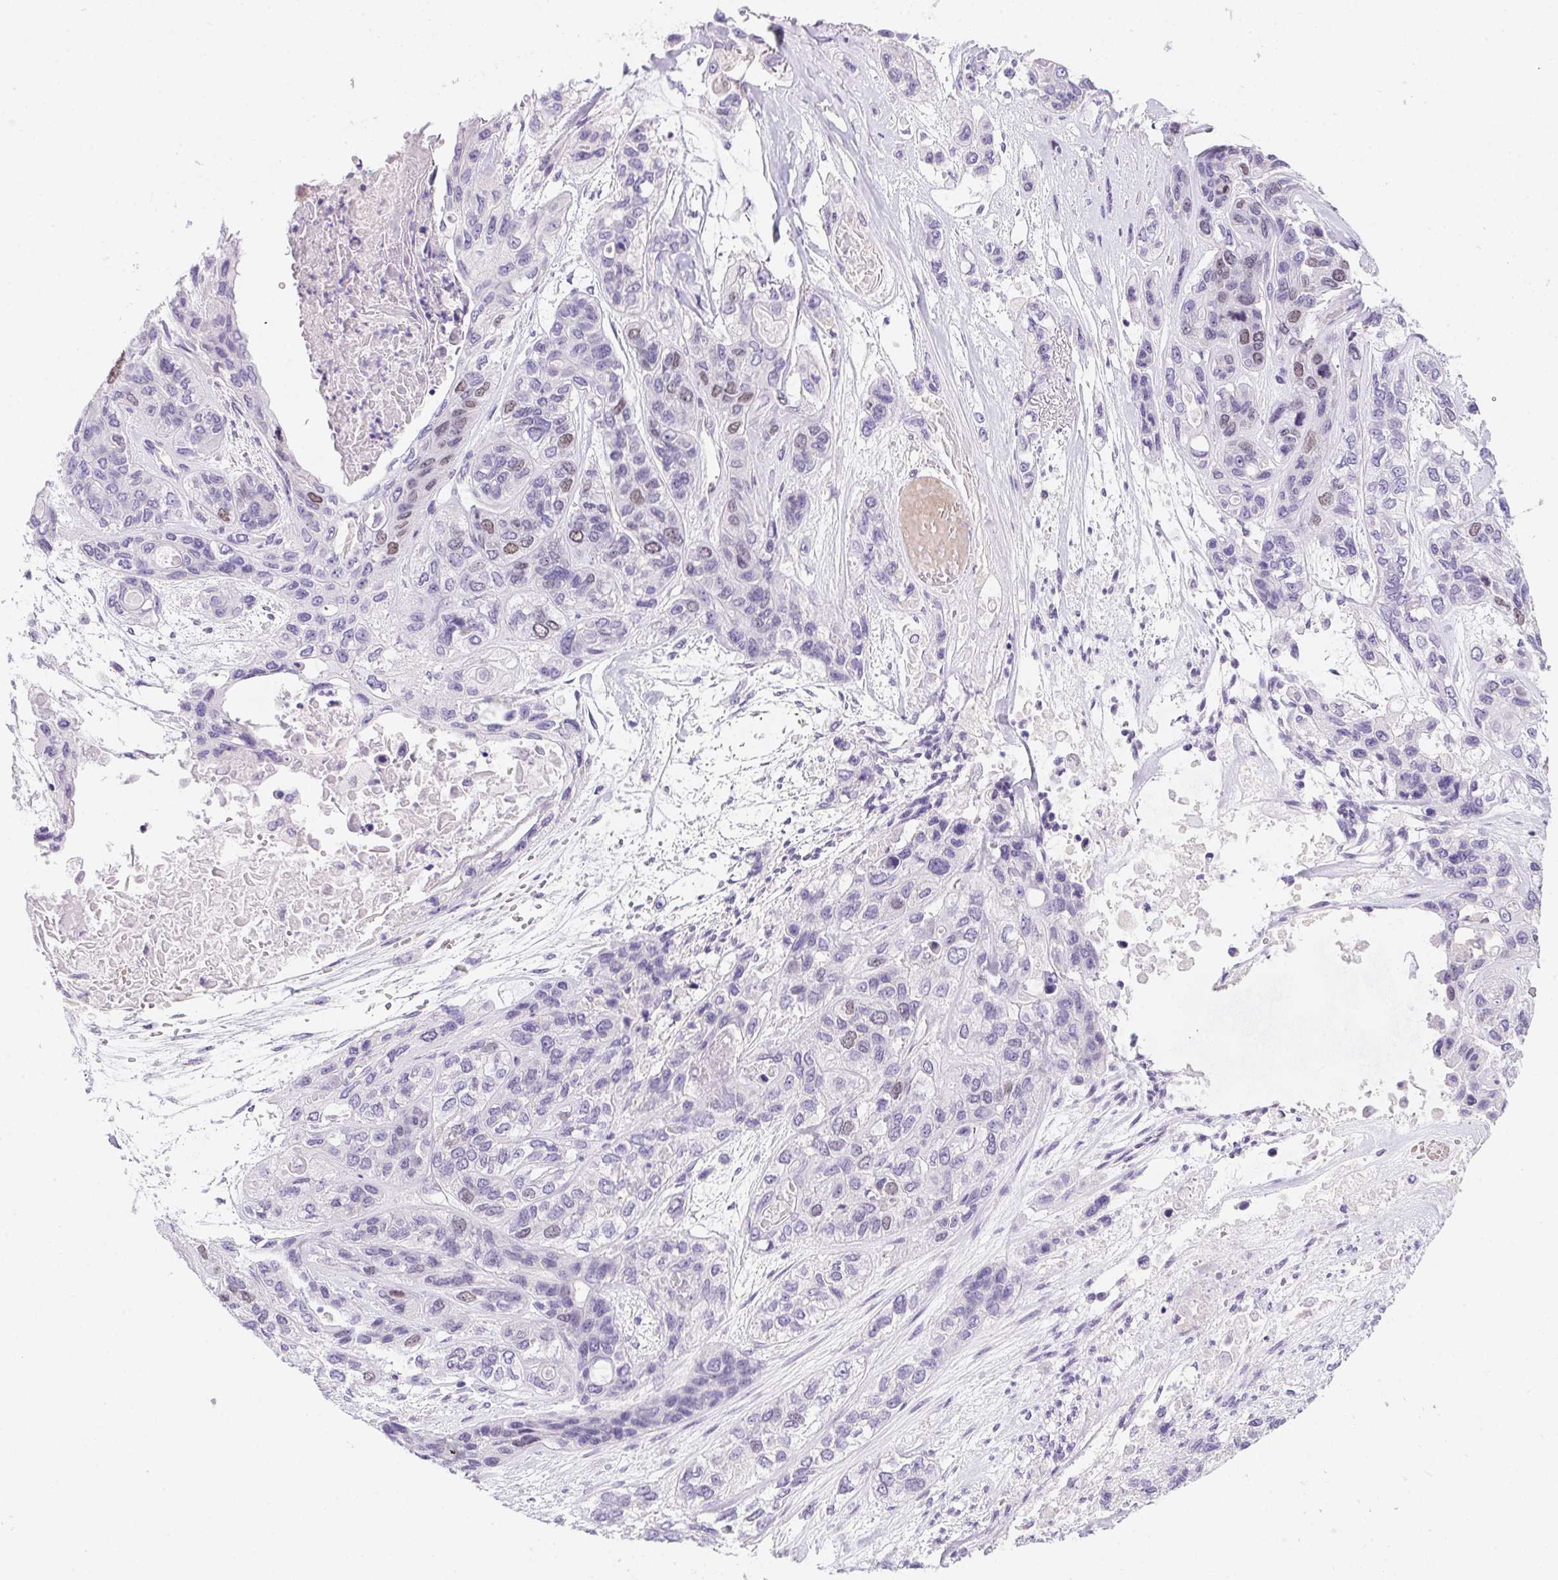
{"staining": {"intensity": "negative", "quantity": "none", "location": "none"}, "tissue": "lung cancer", "cell_type": "Tumor cells", "image_type": "cancer", "snomed": [{"axis": "morphology", "description": "Squamous cell carcinoma, NOS"}, {"axis": "topography", "description": "Lung"}], "caption": "This is an immunohistochemistry photomicrograph of squamous cell carcinoma (lung). There is no staining in tumor cells.", "gene": "HELLS", "patient": {"sex": "female", "age": 70}}